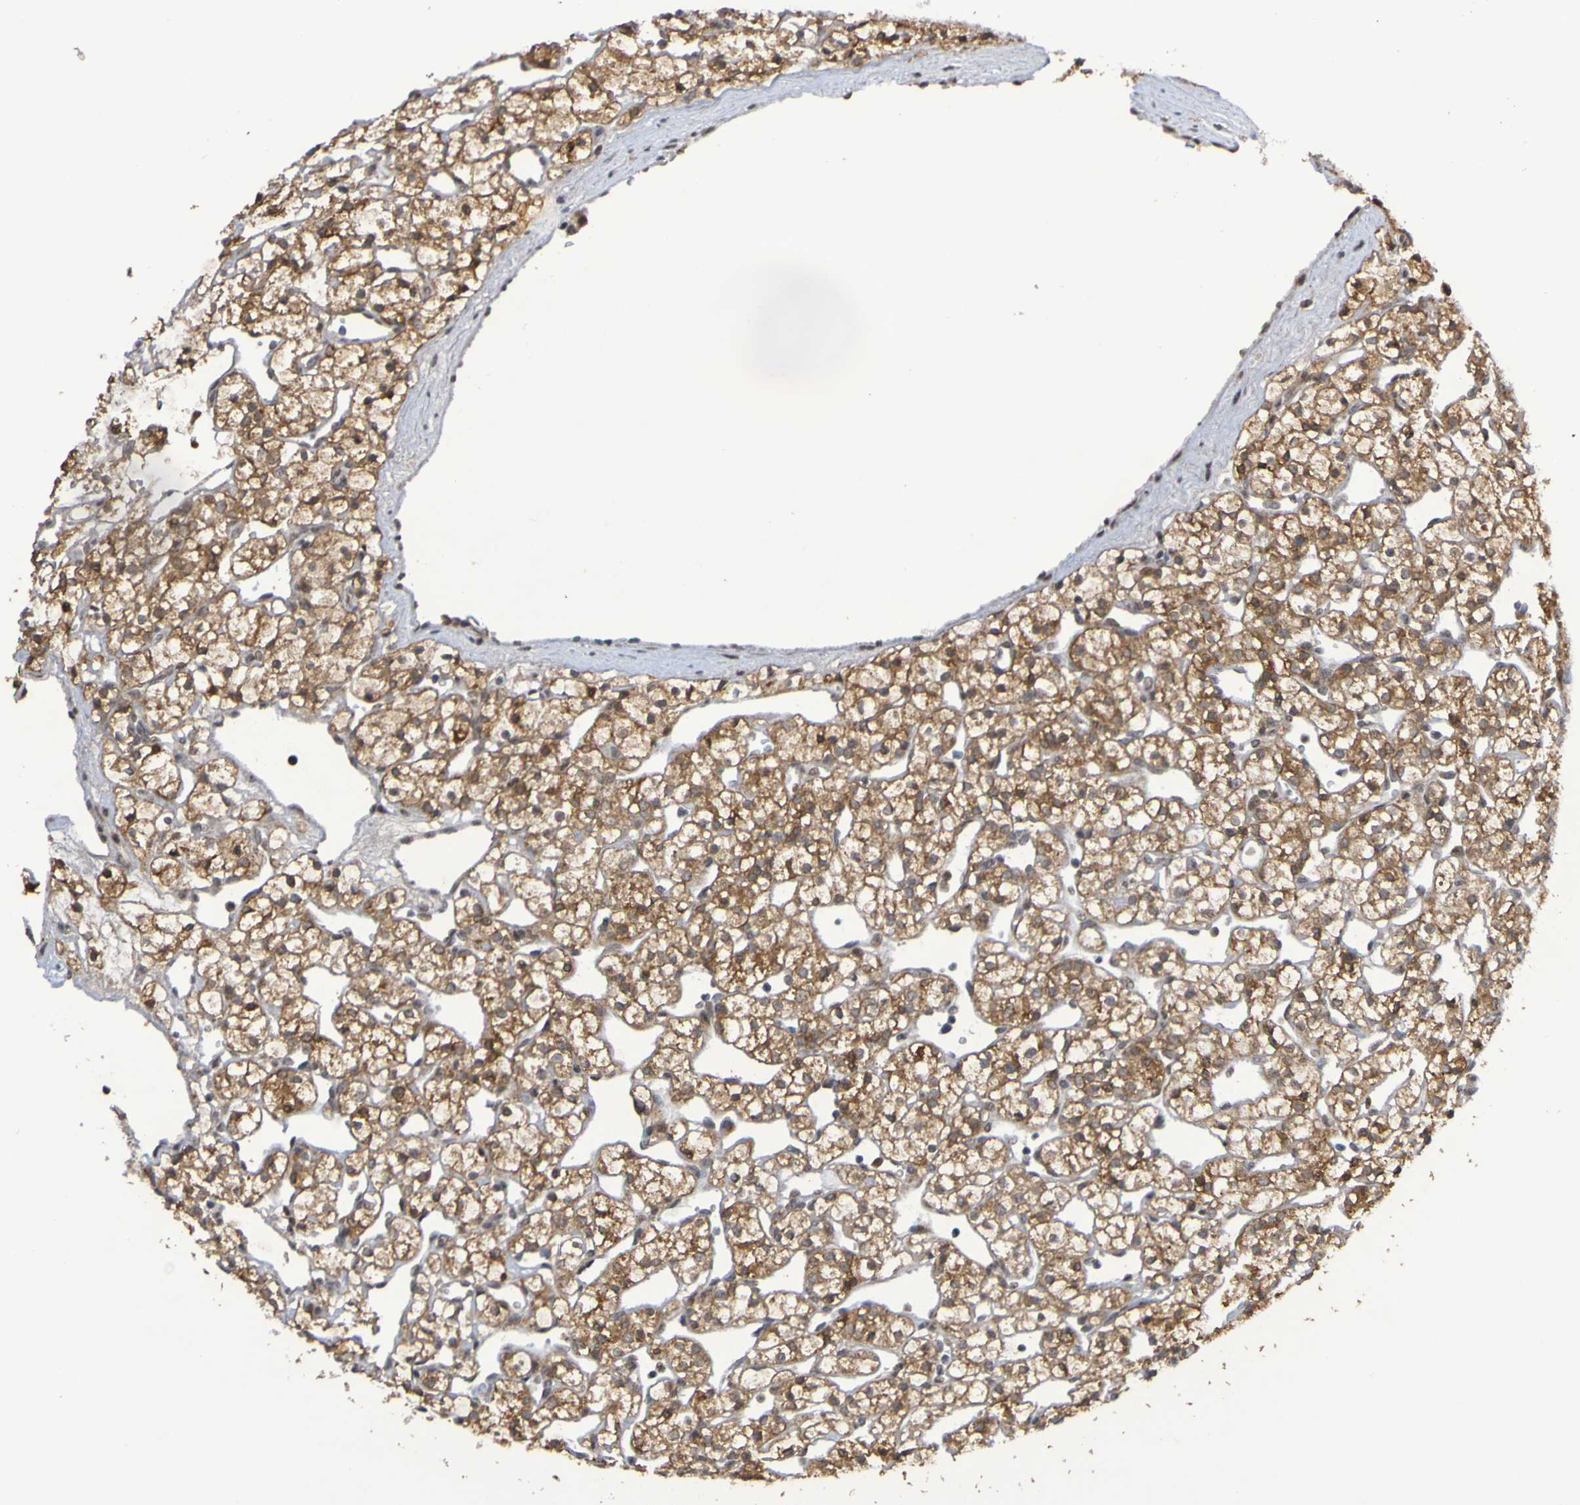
{"staining": {"intensity": "moderate", "quantity": ">75%", "location": "cytoplasmic/membranous"}, "tissue": "renal cancer", "cell_type": "Tumor cells", "image_type": "cancer", "snomed": [{"axis": "morphology", "description": "Adenocarcinoma, NOS"}, {"axis": "topography", "description": "Kidney"}], "caption": "High-power microscopy captured an immunohistochemistry (IHC) histopathology image of renal cancer, revealing moderate cytoplasmic/membranous staining in about >75% of tumor cells.", "gene": "ITLN1", "patient": {"sex": "female", "age": 60}}